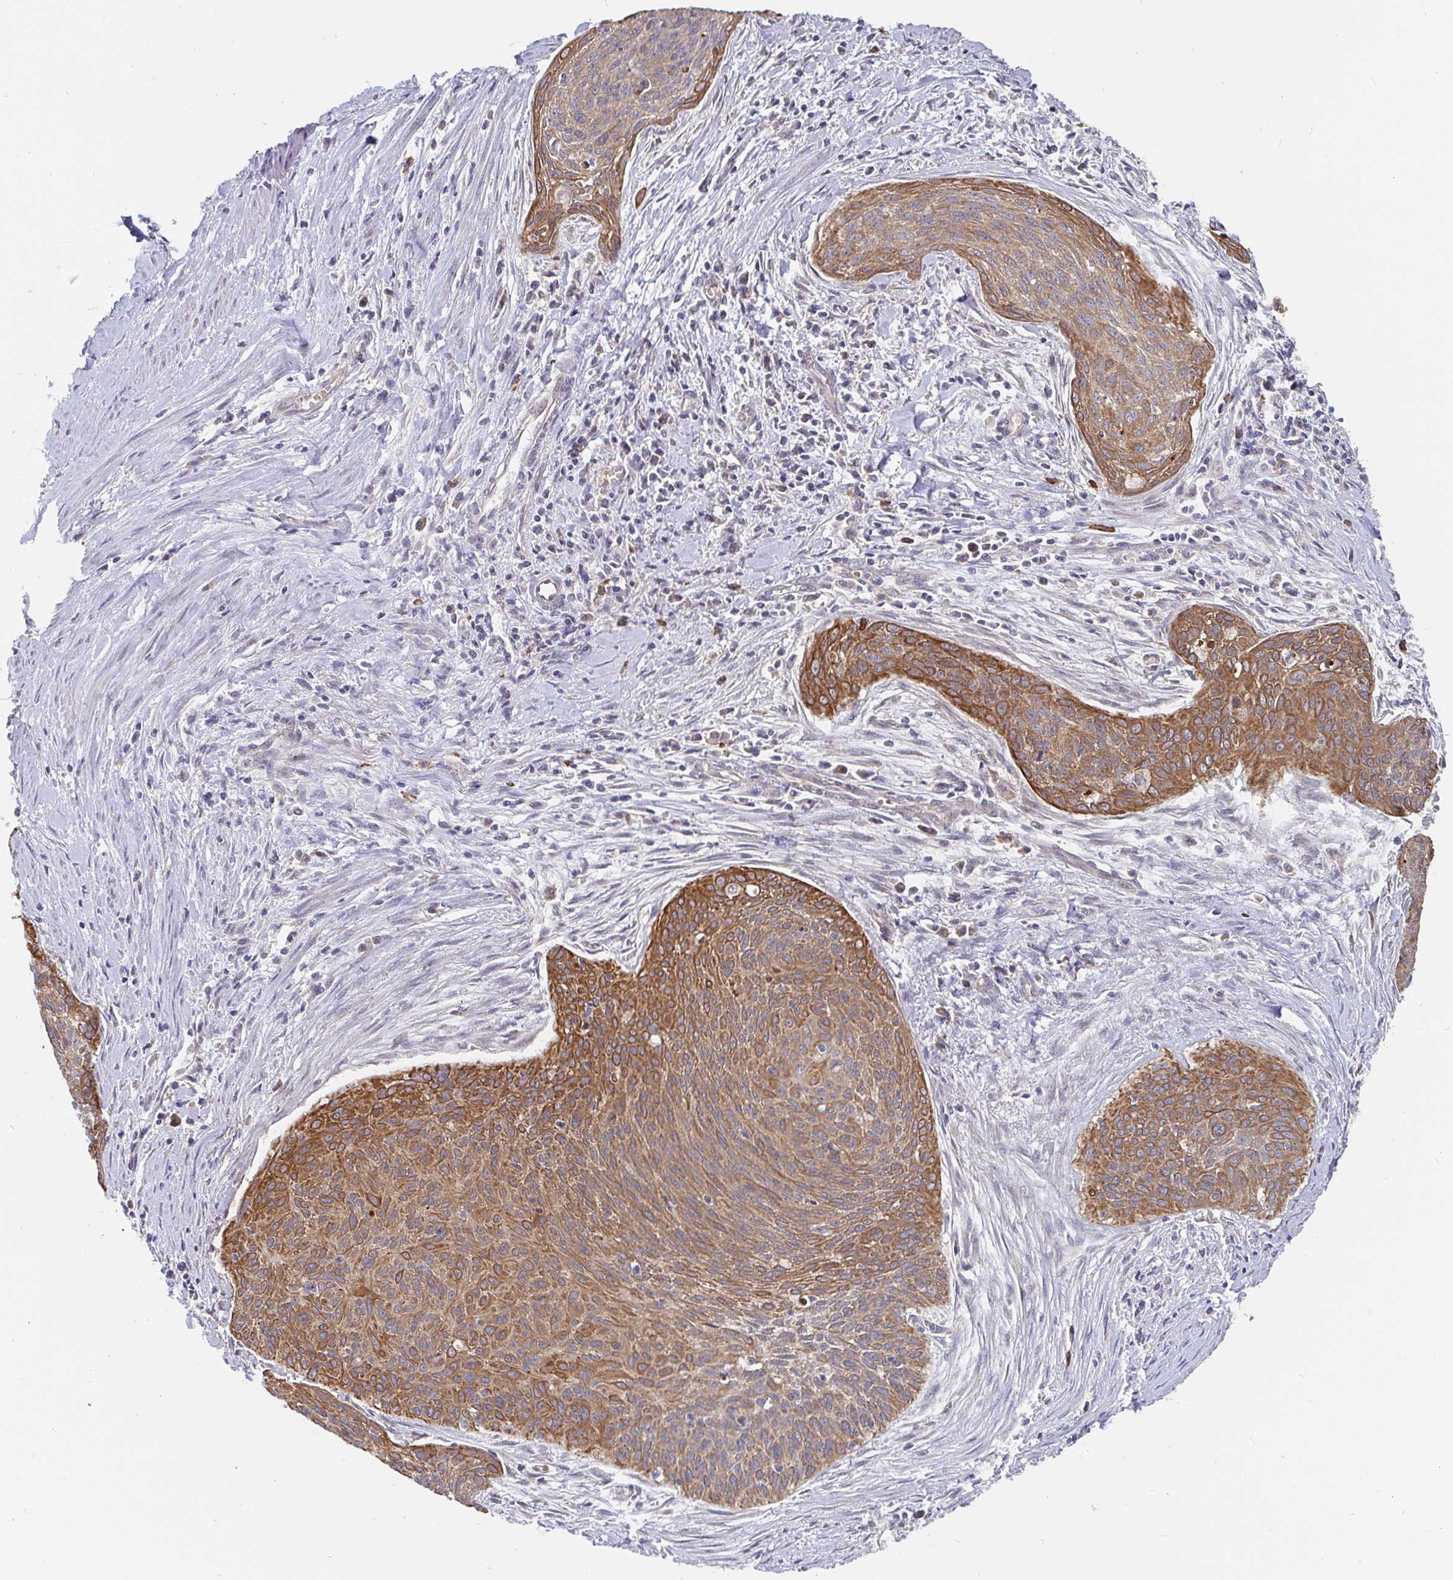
{"staining": {"intensity": "moderate", "quantity": ">75%", "location": "cytoplasmic/membranous"}, "tissue": "cervical cancer", "cell_type": "Tumor cells", "image_type": "cancer", "snomed": [{"axis": "morphology", "description": "Squamous cell carcinoma, NOS"}, {"axis": "topography", "description": "Cervix"}], "caption": "Human cervical squamous cell carcinoma stained for a protein (brown) shows moderate cytoplasmic/membranous positive staining in about >75% of tumor cells.", "gene": "PDF", "patient": {"sex": "female", "age": 55}}